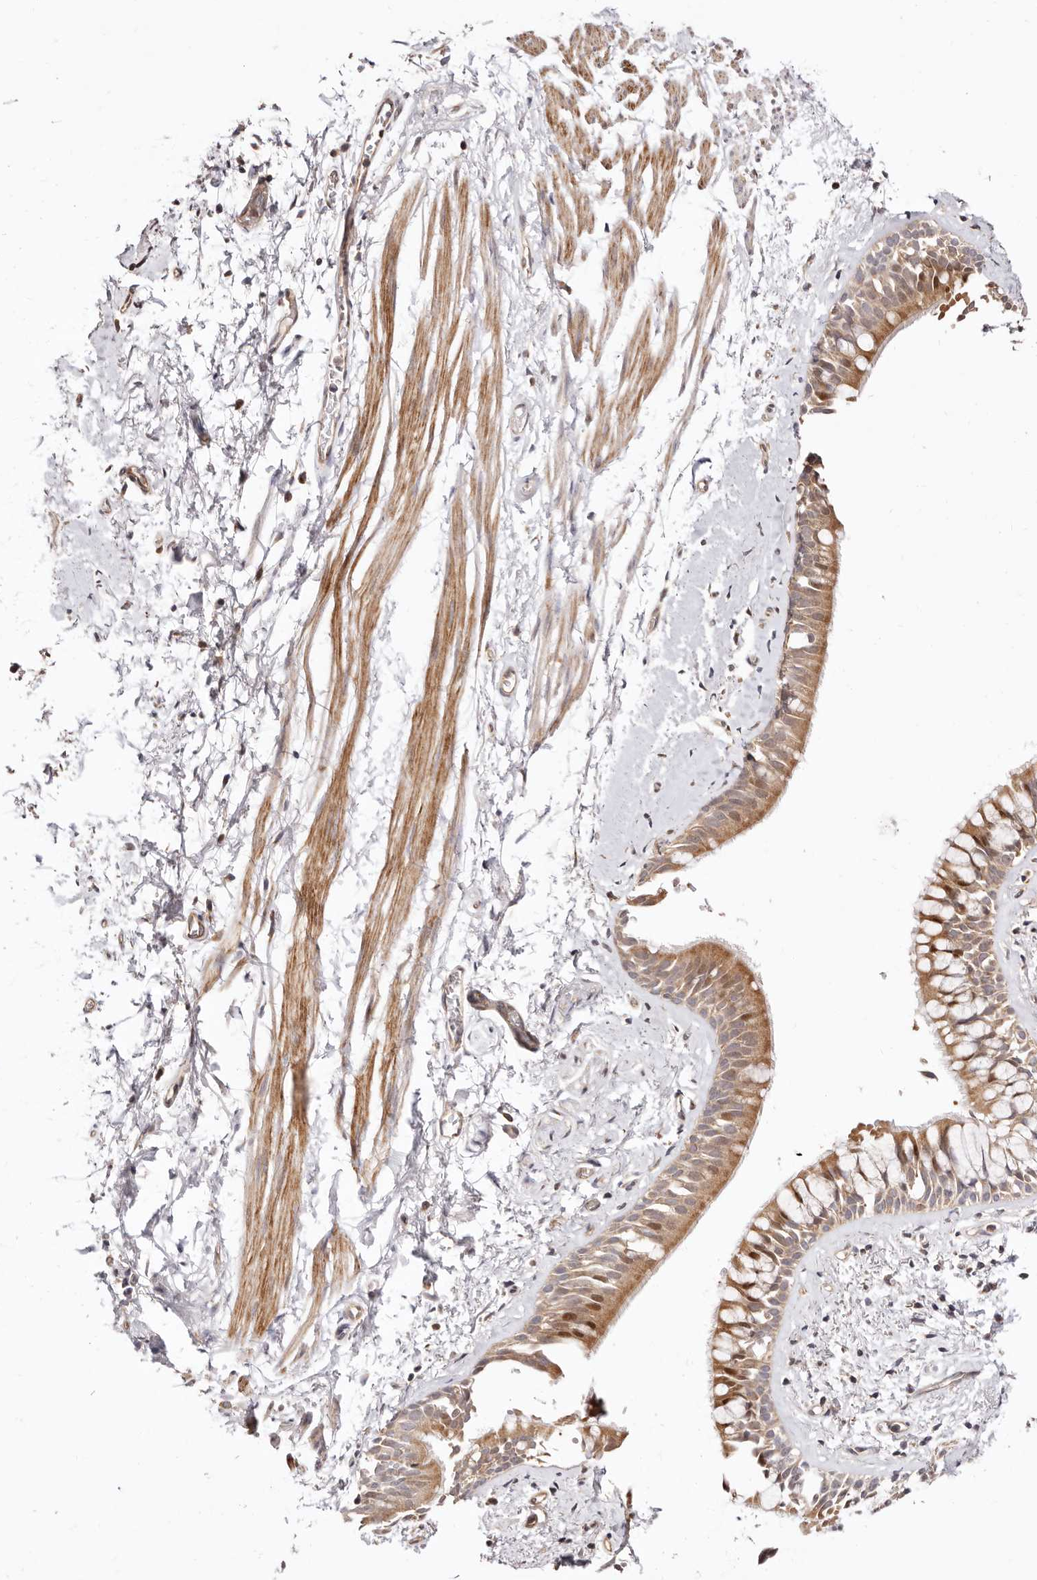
{"staining": {"intensity": "moderate", "quantity": ">75%", "location": "cytoplasmic/membranous"}, "tissue": "bronchus", "cell_type": "Respiratory epithelial cells", "image_type": "normal", "snomed": [{"axis": "morphology", "description": "Normal tissue, NOS"}, {"axis": "morphology", "description": "Inflammation, NOS"}, {"axis": "topography", "description": "Cartilage tissue"}, {"axis": "topography", "description": "Bronchus"}, {"axis": "topography", "description": "Lung"}], "caption": "Immunohistochemical staining of unremarkable human bronchus demonstrates moderate cytoplasmic/membranous protein expression in about >75% of respiratory epithelial cells.", "gene": "MAPK1", "patient": {"sex": "female", "age": 64}}